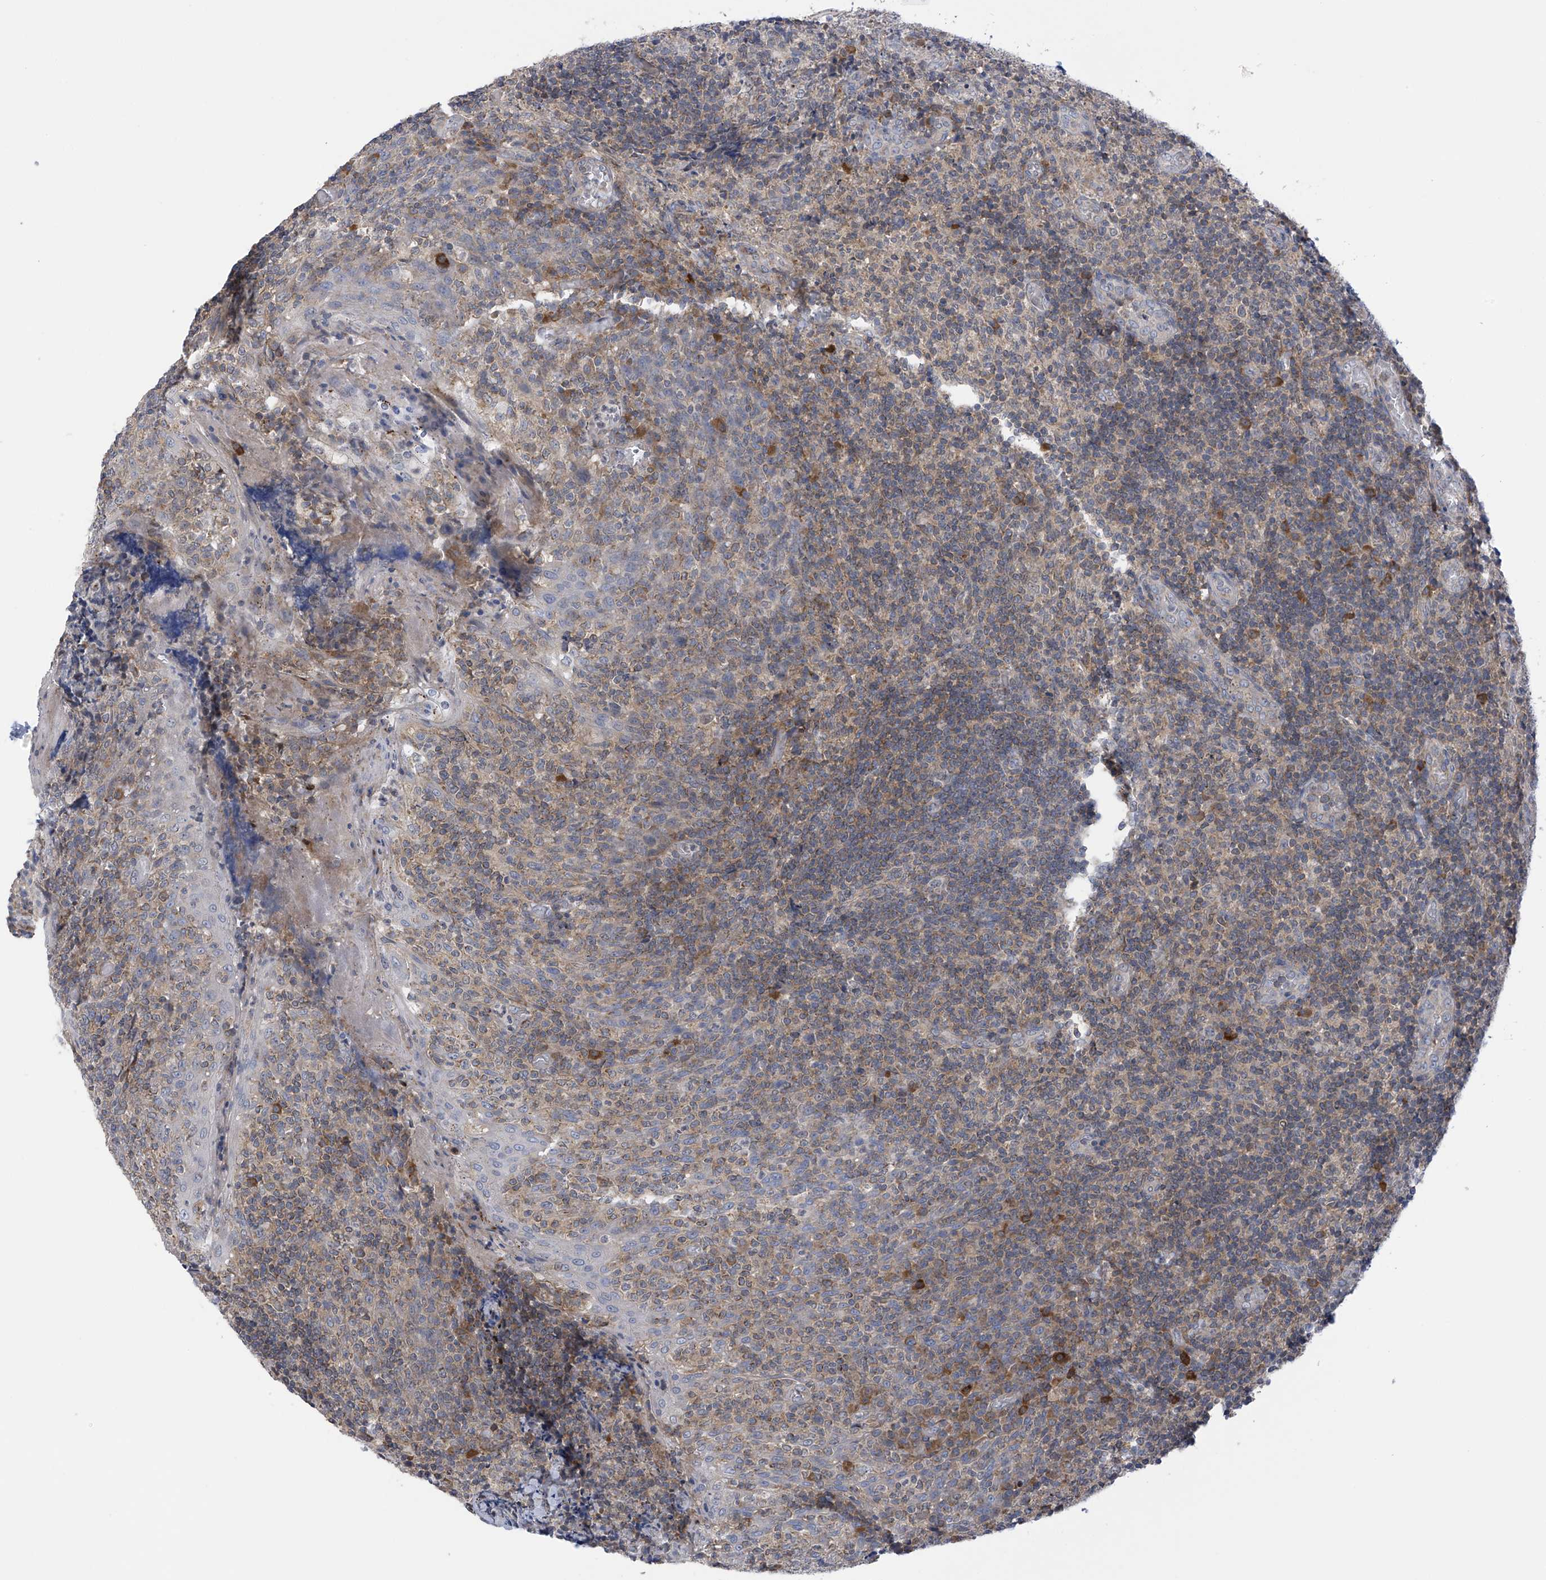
{"staining": {"intensity": "weak", "quantity": "<25%", "location": "cytoplasmic/membranous"}, "tissue": "tonsil", "cell_type": "Germinal center cells", "image_type": "normal", "snomed": [{"axis": "morphology", "description": "Normal tissue, NOS"}, {"axis": "topography", "description": "Tonsil"}], "caption": "A high-resolution image shows immunohistochemistry staining of benign tonsil, which demonstrates no significant staining in germinal center cells. Brightfield microscopy of immunohistochemistry stained with DAB (3,3'-diaminobenzidine) (brown) and hematoxylin (blue), captured at high magnification.", "gene": "SLCO4A1", "patient": {"sex": "female", "age": 19}}